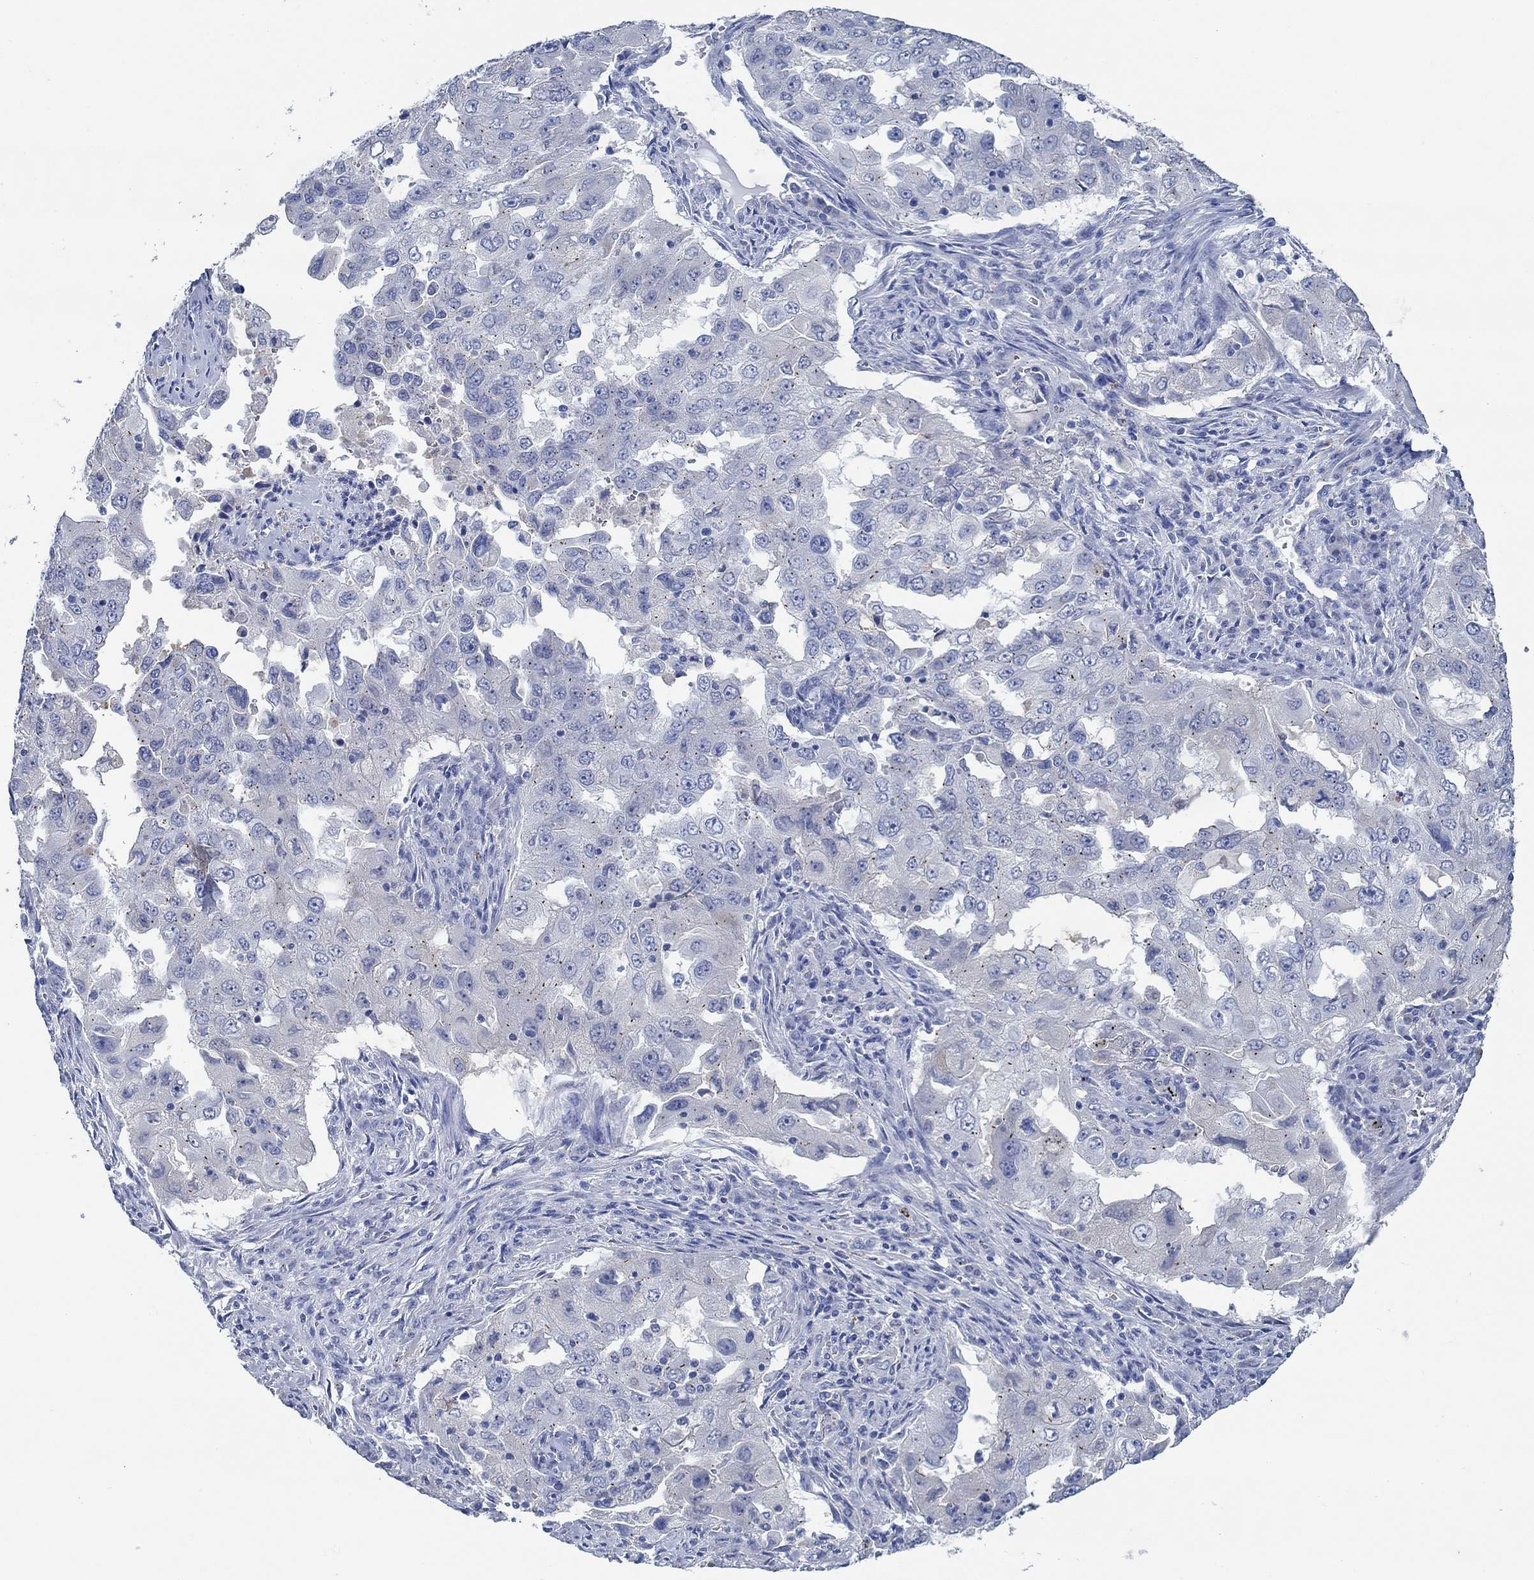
{"staining": {"intensity": "weak", "quantity": "<25%", "location": "cytoplasmic/membranous"}, "tissue": "lung cancer", "cell_type": "Tumor cells", "image_type": "cancer", "snomed": [{"axis": "morphology", "description": "Adenocarcinoma, NOS"}, {"axis": "topography", "description": "Lung"}], "caption": "Tumor cells show no significant protein staining in lung adenocarcinoma.", "gene": "CPM", "patient": {"sex": "female", "age": 61}}